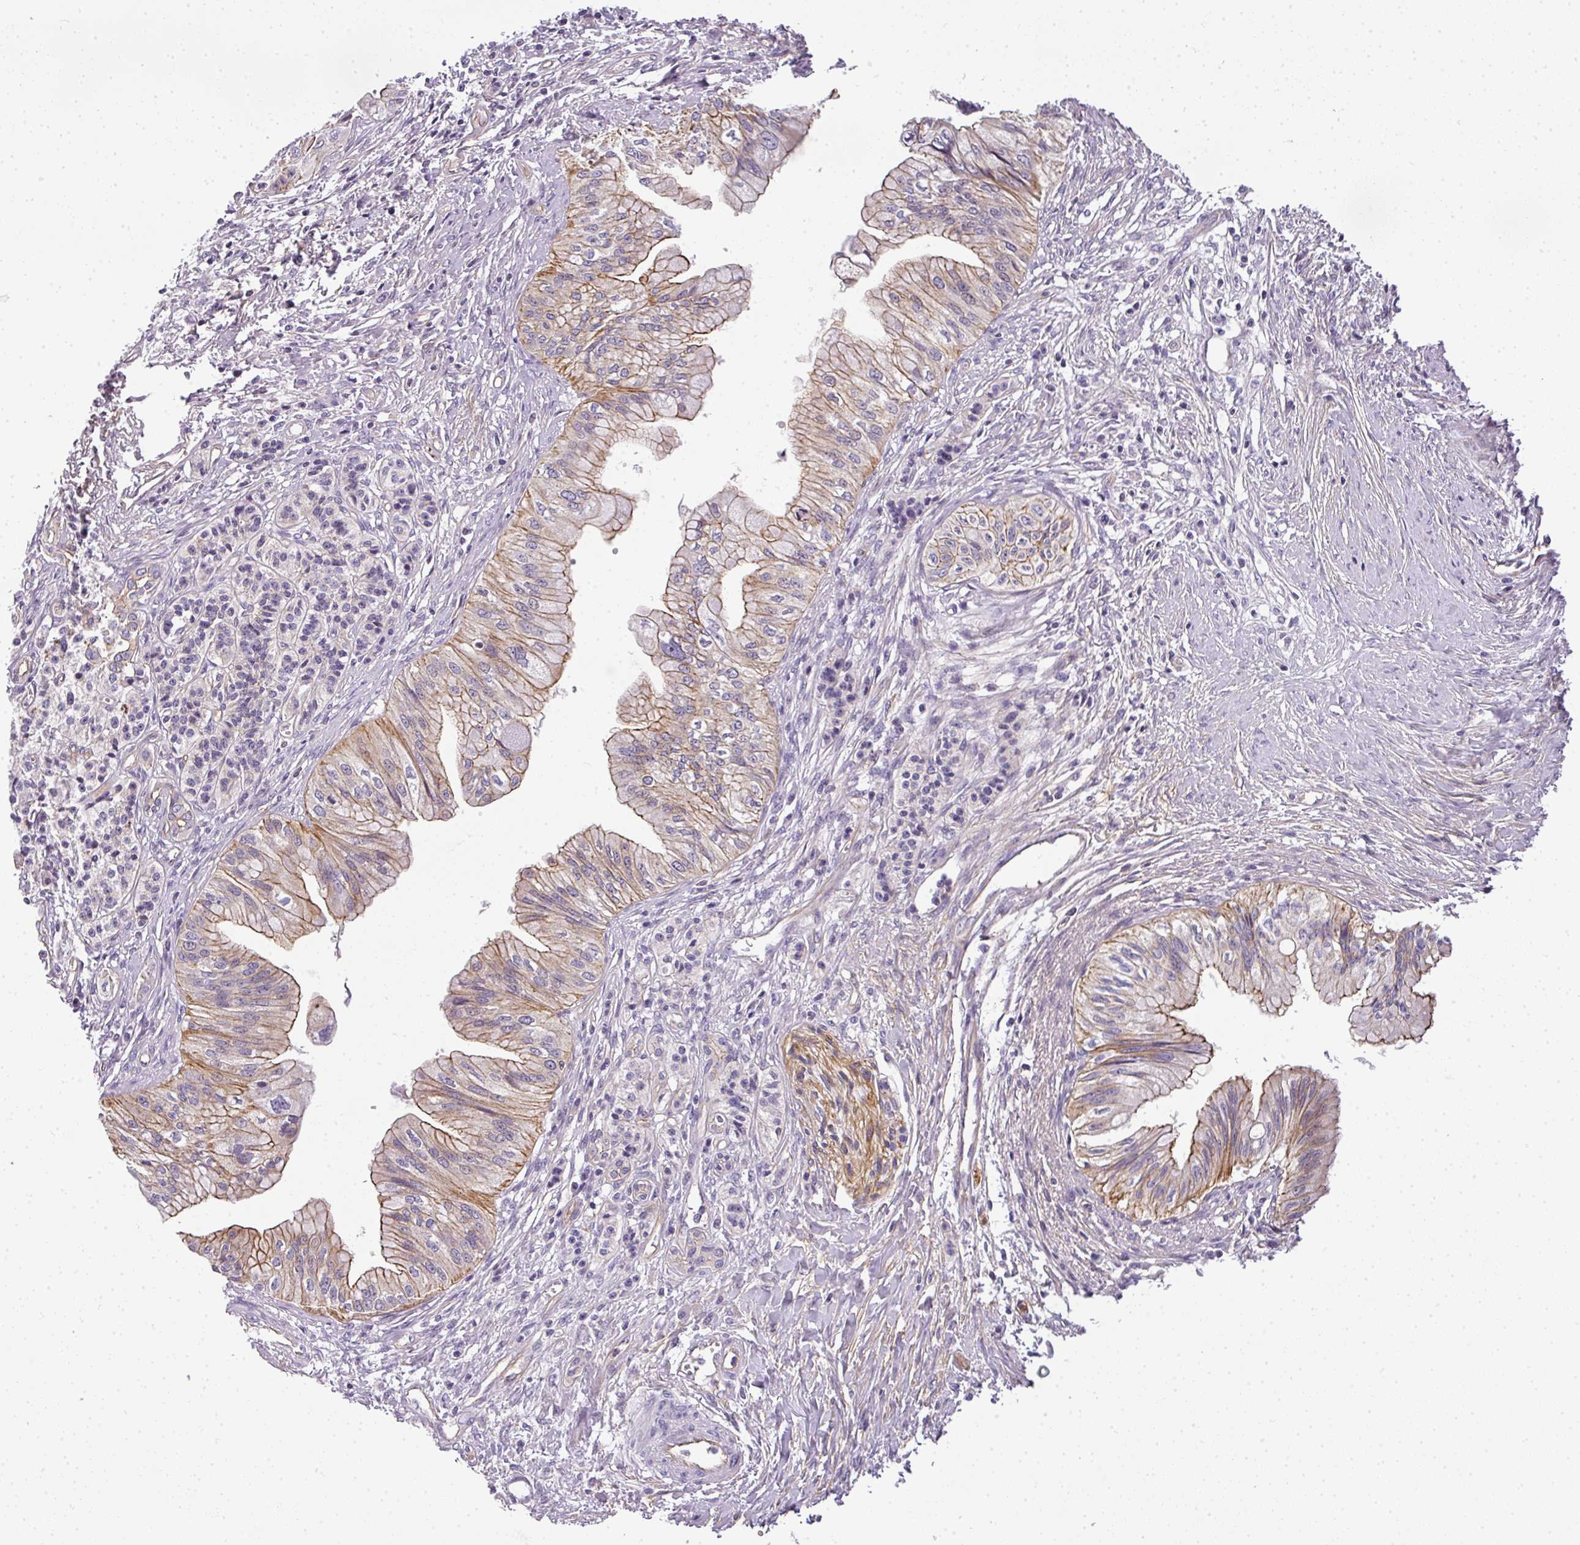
{"staining": {"intensity": "moderate", "quantity": "25%-75%", "location": "cytoplasmic/membranous"}, "tissue": "pancreatic cancer", "cell_type": "Tumor cells", "image_type": "cancer", "snomed": [{"axis": "morphology", "description": "Adenocarcinoma, NOS"}, {"axis": "topography", "description": "Pancreas"}], "caption": "IHC of pancreatic cancer (adenocarcinoma) demonstrates medium levels of moderate cytoplasmic/membranous staining in approximately 25%-75% of tumor cells.", "gene": "OR11H4", "patient": {"sex": "male", "age": 71}}